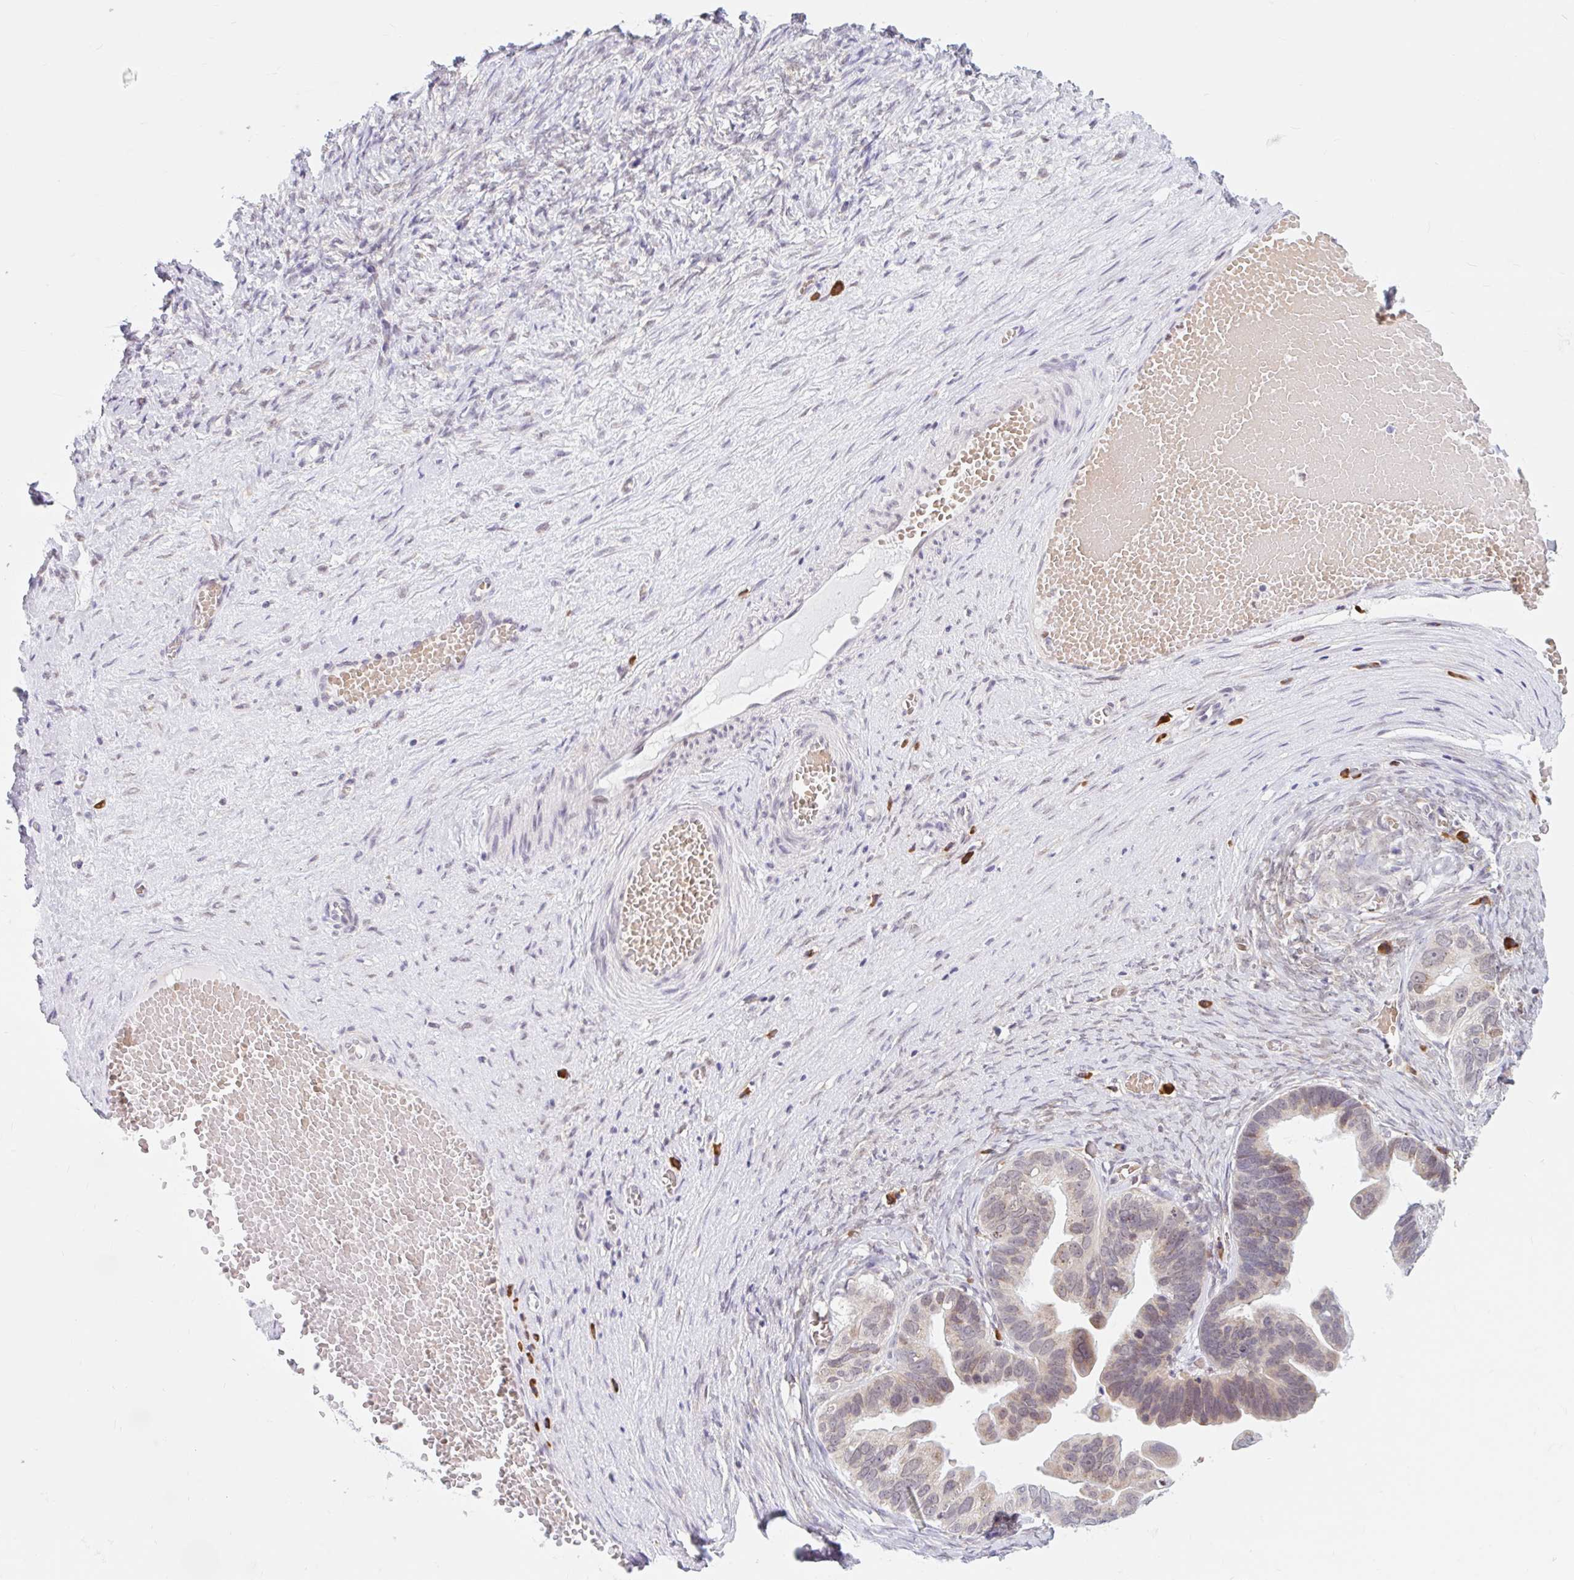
{"staining": {"intensity": "weak", "quantity": "25%-75%", "location": "cytoplasmic/membranous"}, "tissue": "ovarian cancer", "cell_type": "Tumor cells", "image_type": "cancer", "snomed": [{"axis": "morphology", "description": "Cystadenocarcinoma, serous, NOS"}, {"axis": "topography", "description": "Ovary"}], "caption": "Protein expression analysis of serous cystadenocarcinoma (ovarian) reveals weak cytoplasmic/membranous positivity in about 25%-75% of tumor cells.", "gene": "SRSF10", "patient": {"sex": "female", "age": 56}}